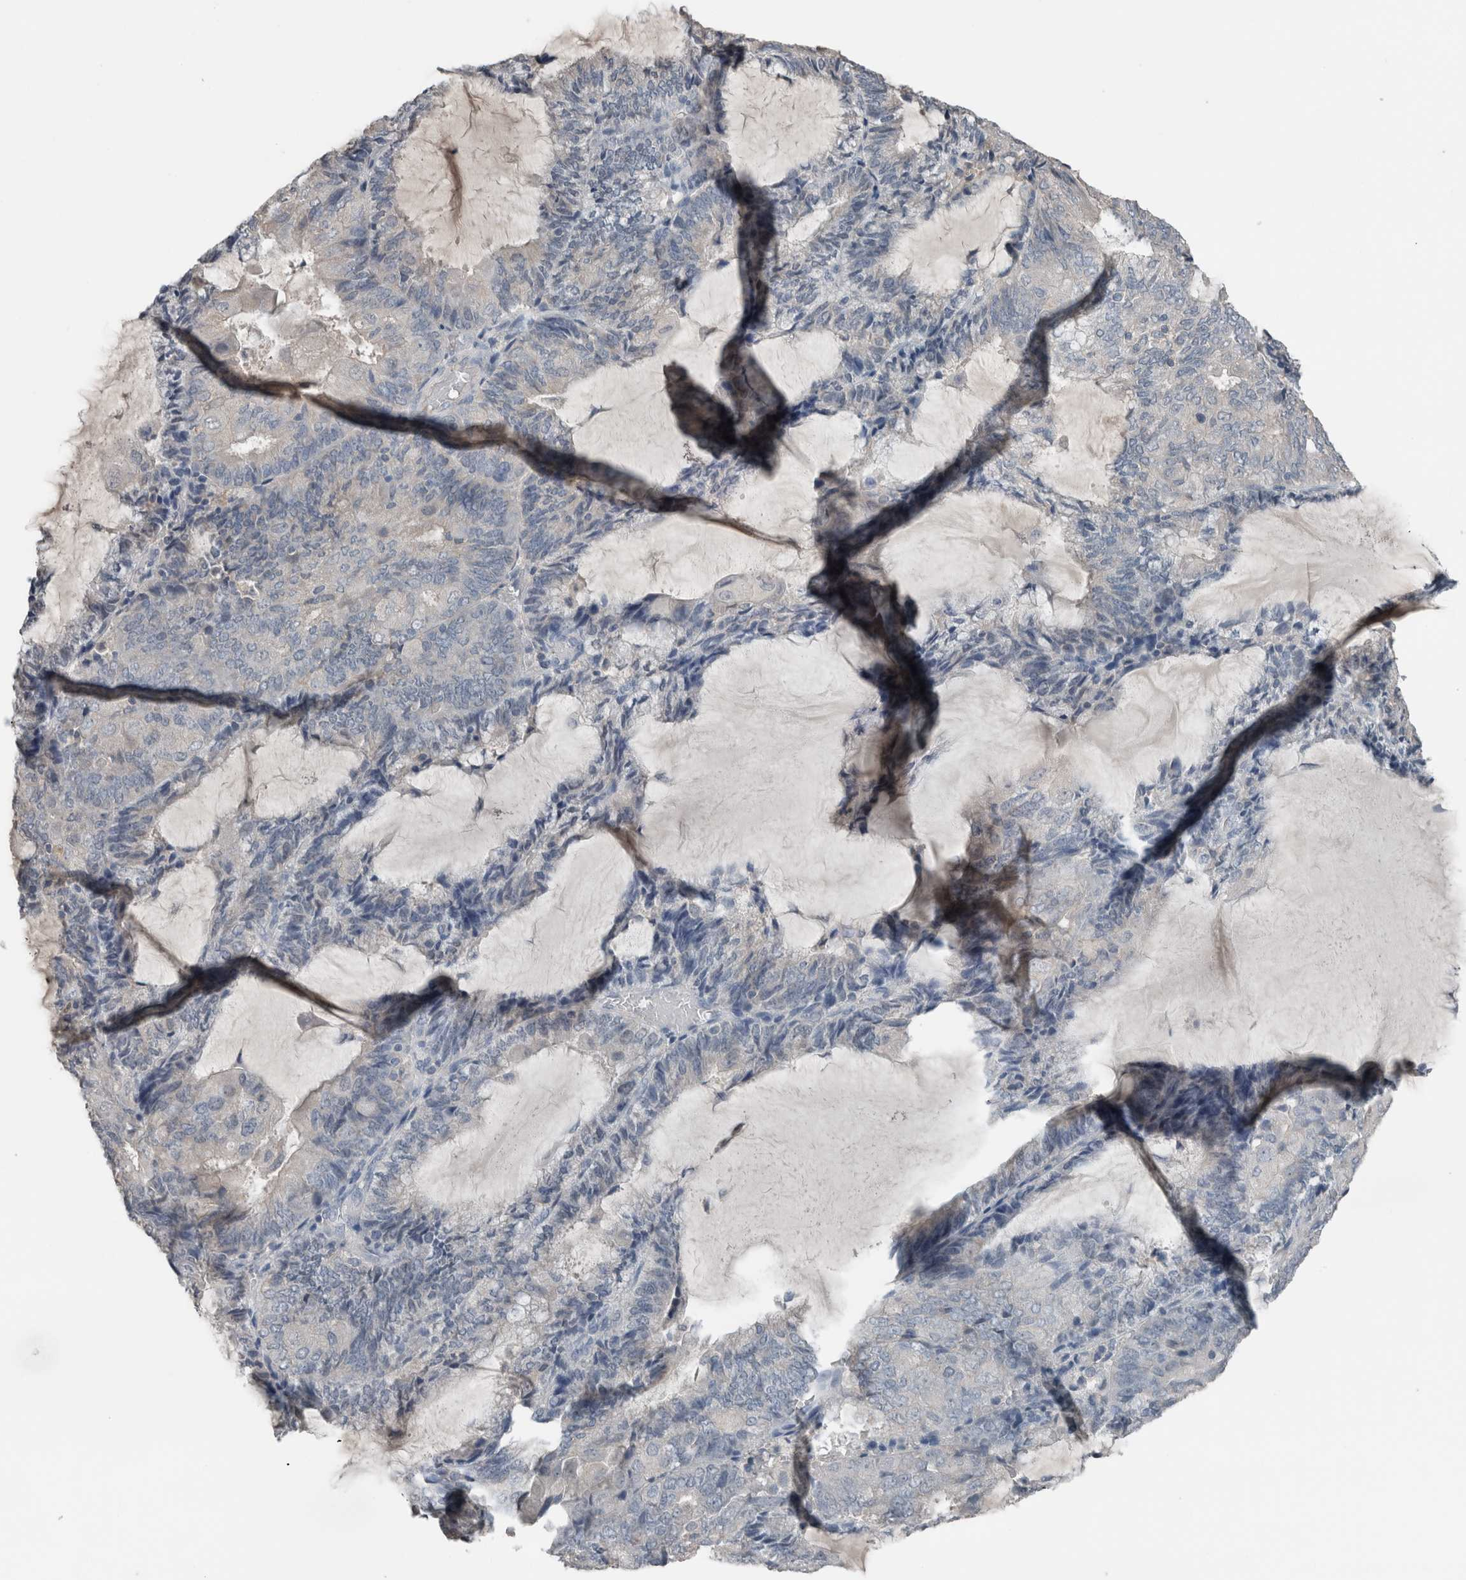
{"staining": {"intensity": "negative", "quantity": "none", "location": "none"}, "tissue": "endometrial cancer", "cell_type": "Tumor cells", "image_type": "cancer", "snomed": [{"axis": "morphology", "description": "Adenocarcinoma, NOS"}, {"axis": "topography", "description": "Endometrium"}], "caption": "Immunohistochemistry of human adenocarcinoma (endometrial) shows no staining in tumor cells. (DAB immunohistochemistry visualized using brightfield microscopy, high magnification).", "gene": "CRNN", "patient": {"sex": "female", "age": 81}}